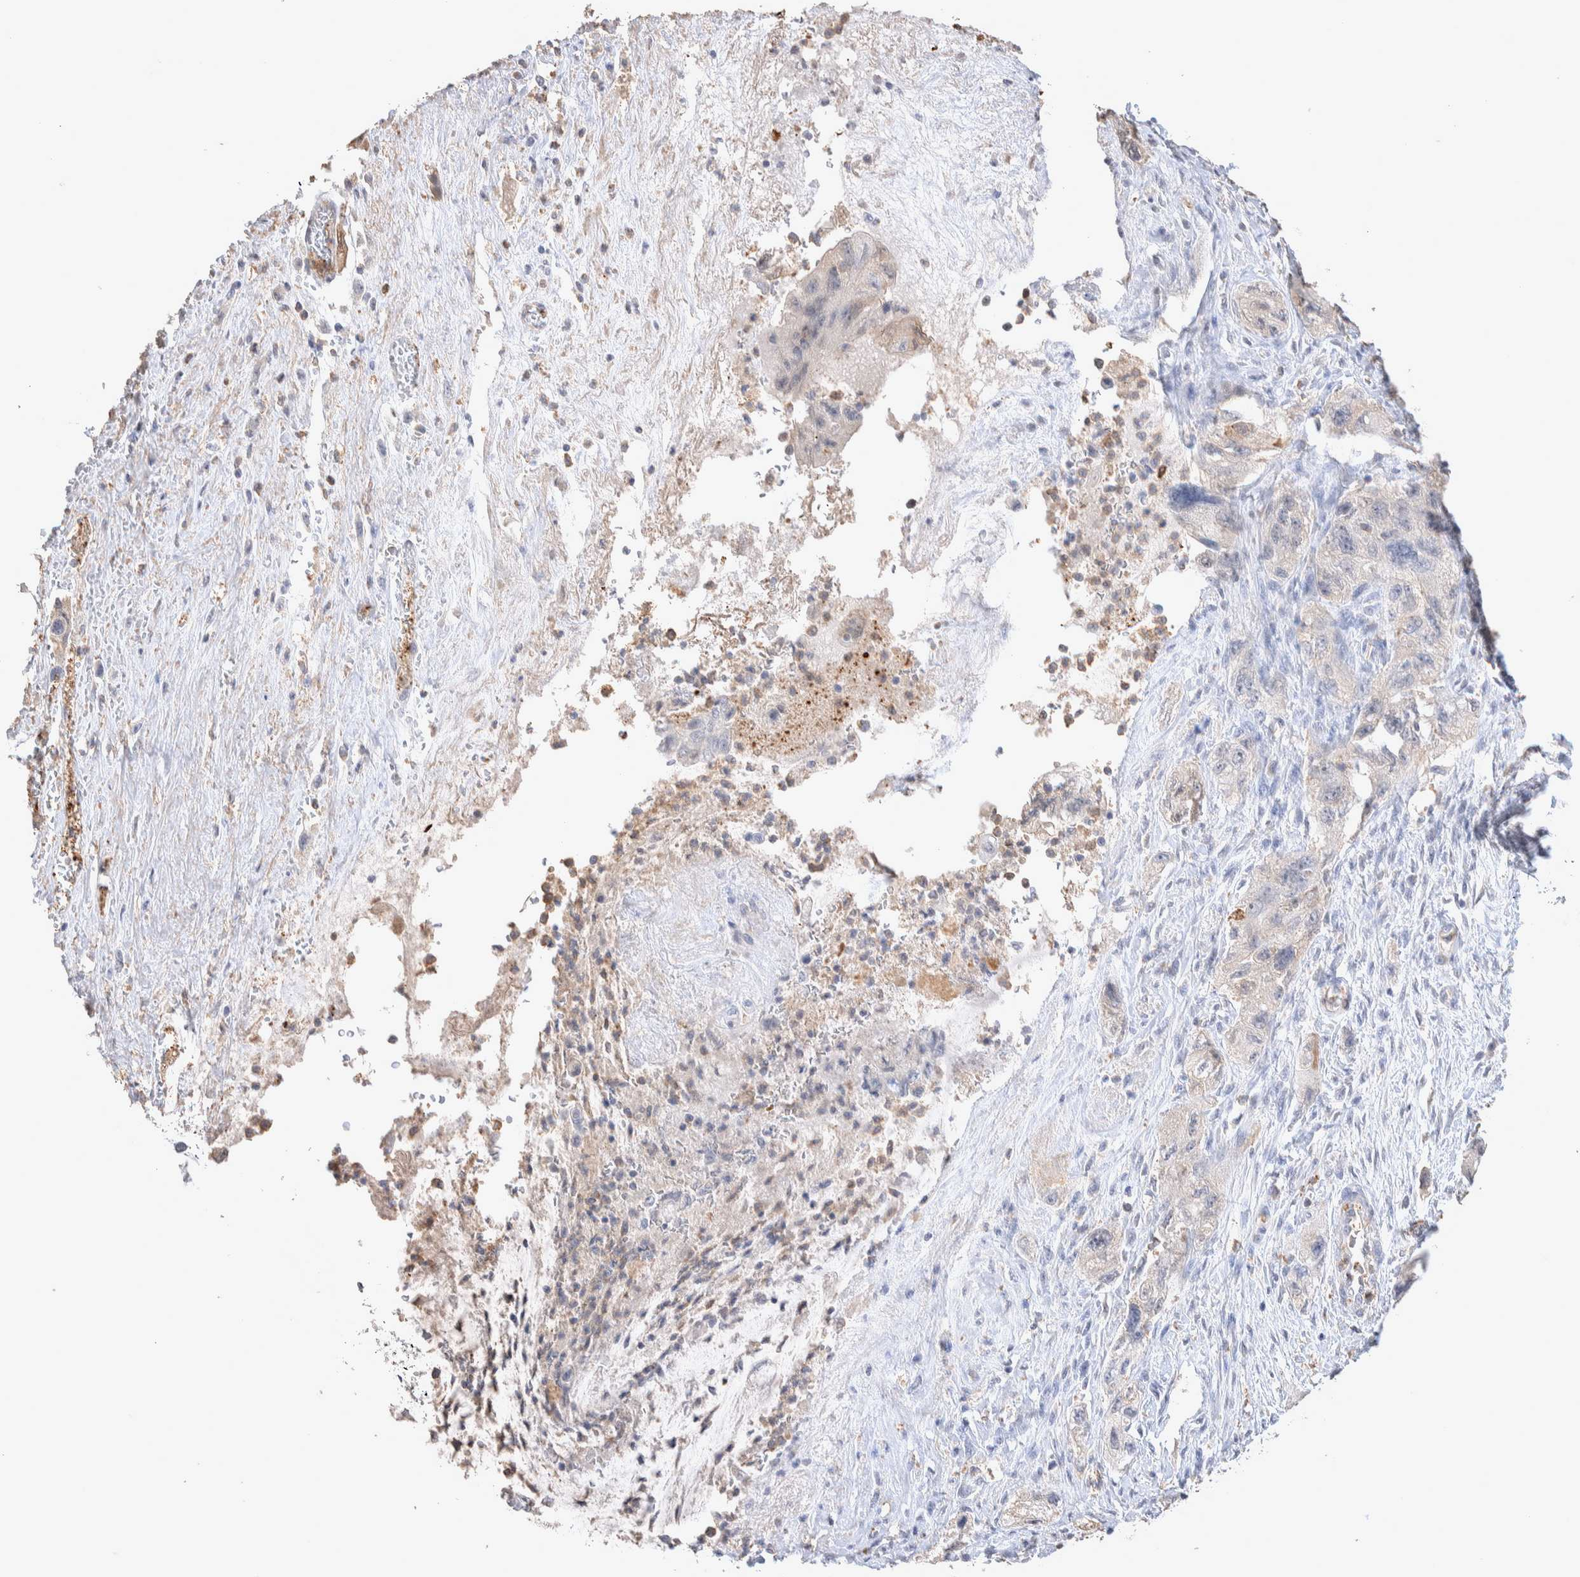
{"staining": {"intensity": "negative", "quantity": "none", "location": "none"}, "tissue": "pancreatic cancer", "cell_type": "Tumor cells", "image_type": "cancer", "snomed": [{"axis": "morphology", "description": "Adenocarcinoma, NOS"}, {"axis": "topography", "description": "Pancreas"}], "caption": "High power microscopy image of an immunohistochemistry image of adenocarcinoma (pancreatic), revealing no significant expression in tumor cells. (DAB immunohistochemistry (IHC), high magnification).", "gene": "FFAR2", "patient": {"sex": "female", "age": 73}}